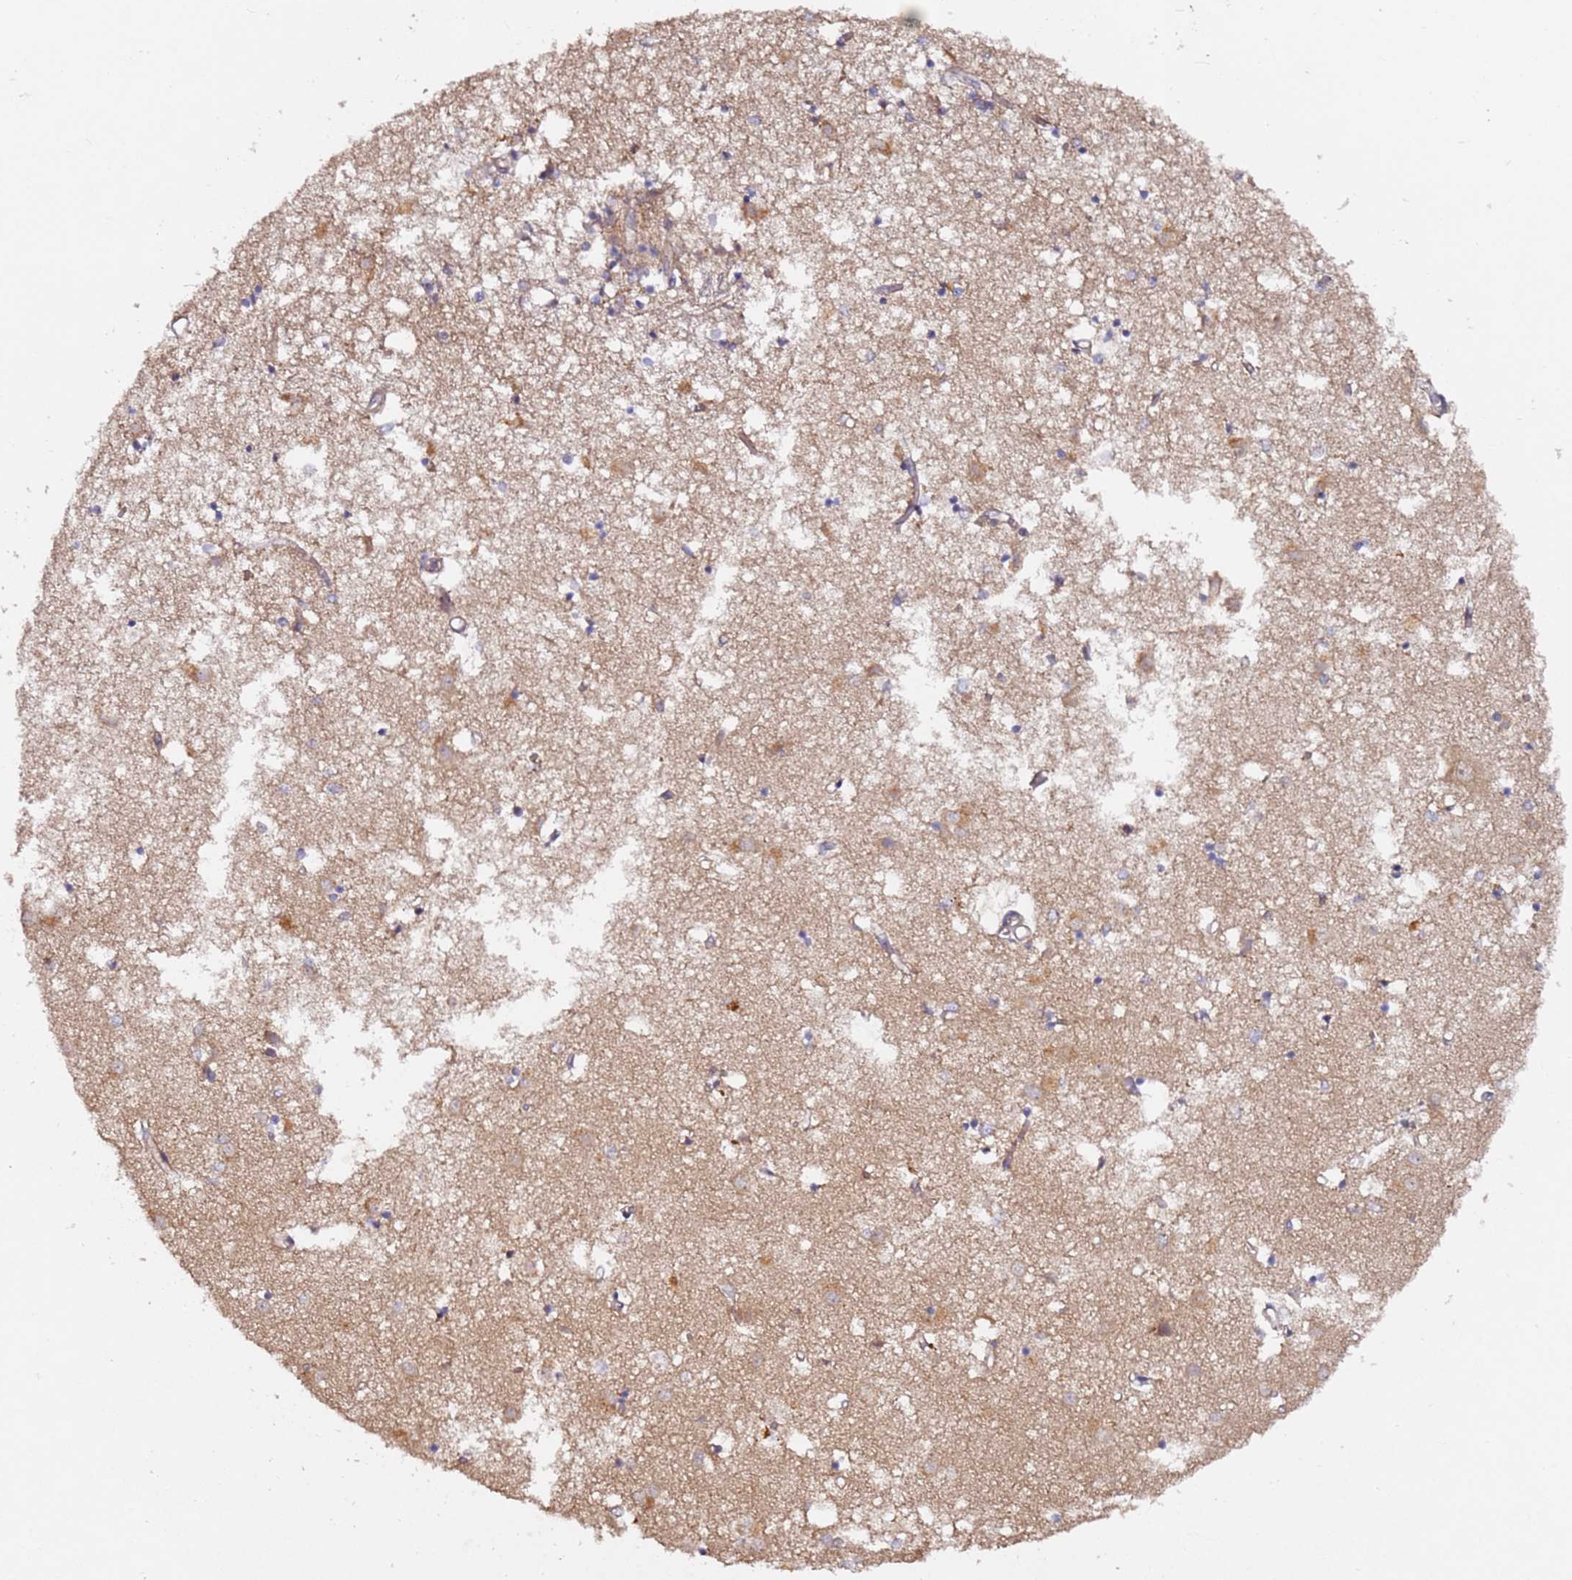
{"staining": {"intensity": "negative", "quantity": "none", "location": "none"}, "tissue": "caudate", "cell_type": "Glial cells", "image_type": "normal", "snomed": [{"axis": "morphology", "description": "Normal tissue, NOS"}, {"axis": "topography", "description": "Lateral ventricle wall"}], "caption": "Glial cells are negative for brown protein staining in unremarkable caudate. Brightfield microscopy of immunohistochemistry stained with DAB (brown) and hematoxylin (blue), captured at high magnification.", "gene": "ALG11", "patient": {"sex": "male", "age": 70}}